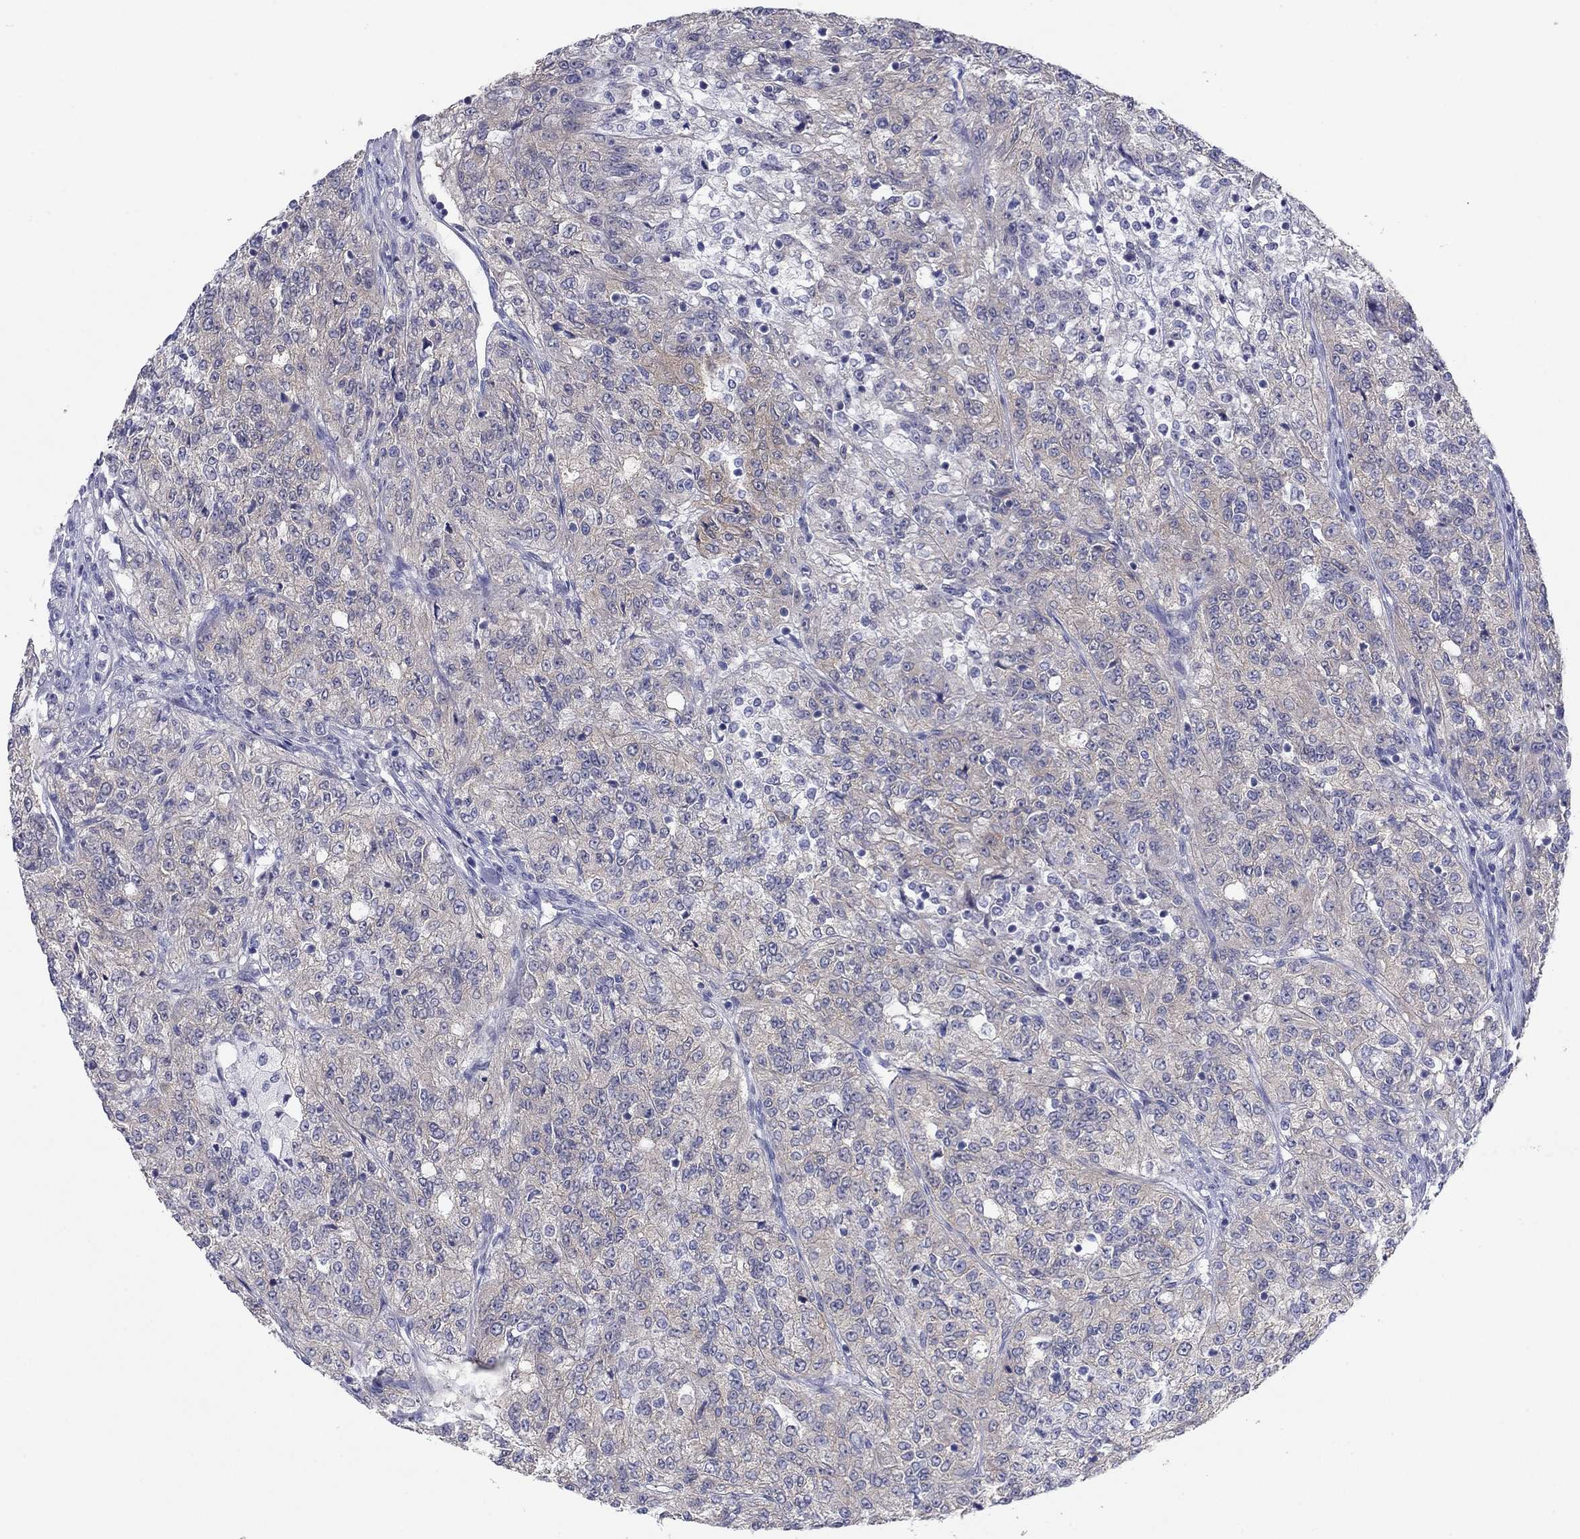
{"staining": {"intensity": "weak", "quantity": "25%-75%", "location": "cytoplasmic/membranous"}, "tissue": "renal cancer", "cell_type": "Tumor cells", "image_type": "cancer", "snomed": [{"axis": "morphology", "description": "Adenocarcinoma, NOS"}, {"axis": "topography", "description": "Kidney"}], "caption": "A histopathology image of human renal adenocarcinoma stained for a protein displays weak cytoplasmic/membranous brown staining in tumor cells. The protein is shown in brown color, while the nuclei are stained blue.", "gene": "PLS1", "patient": {"sex": "female", "age": 63}}